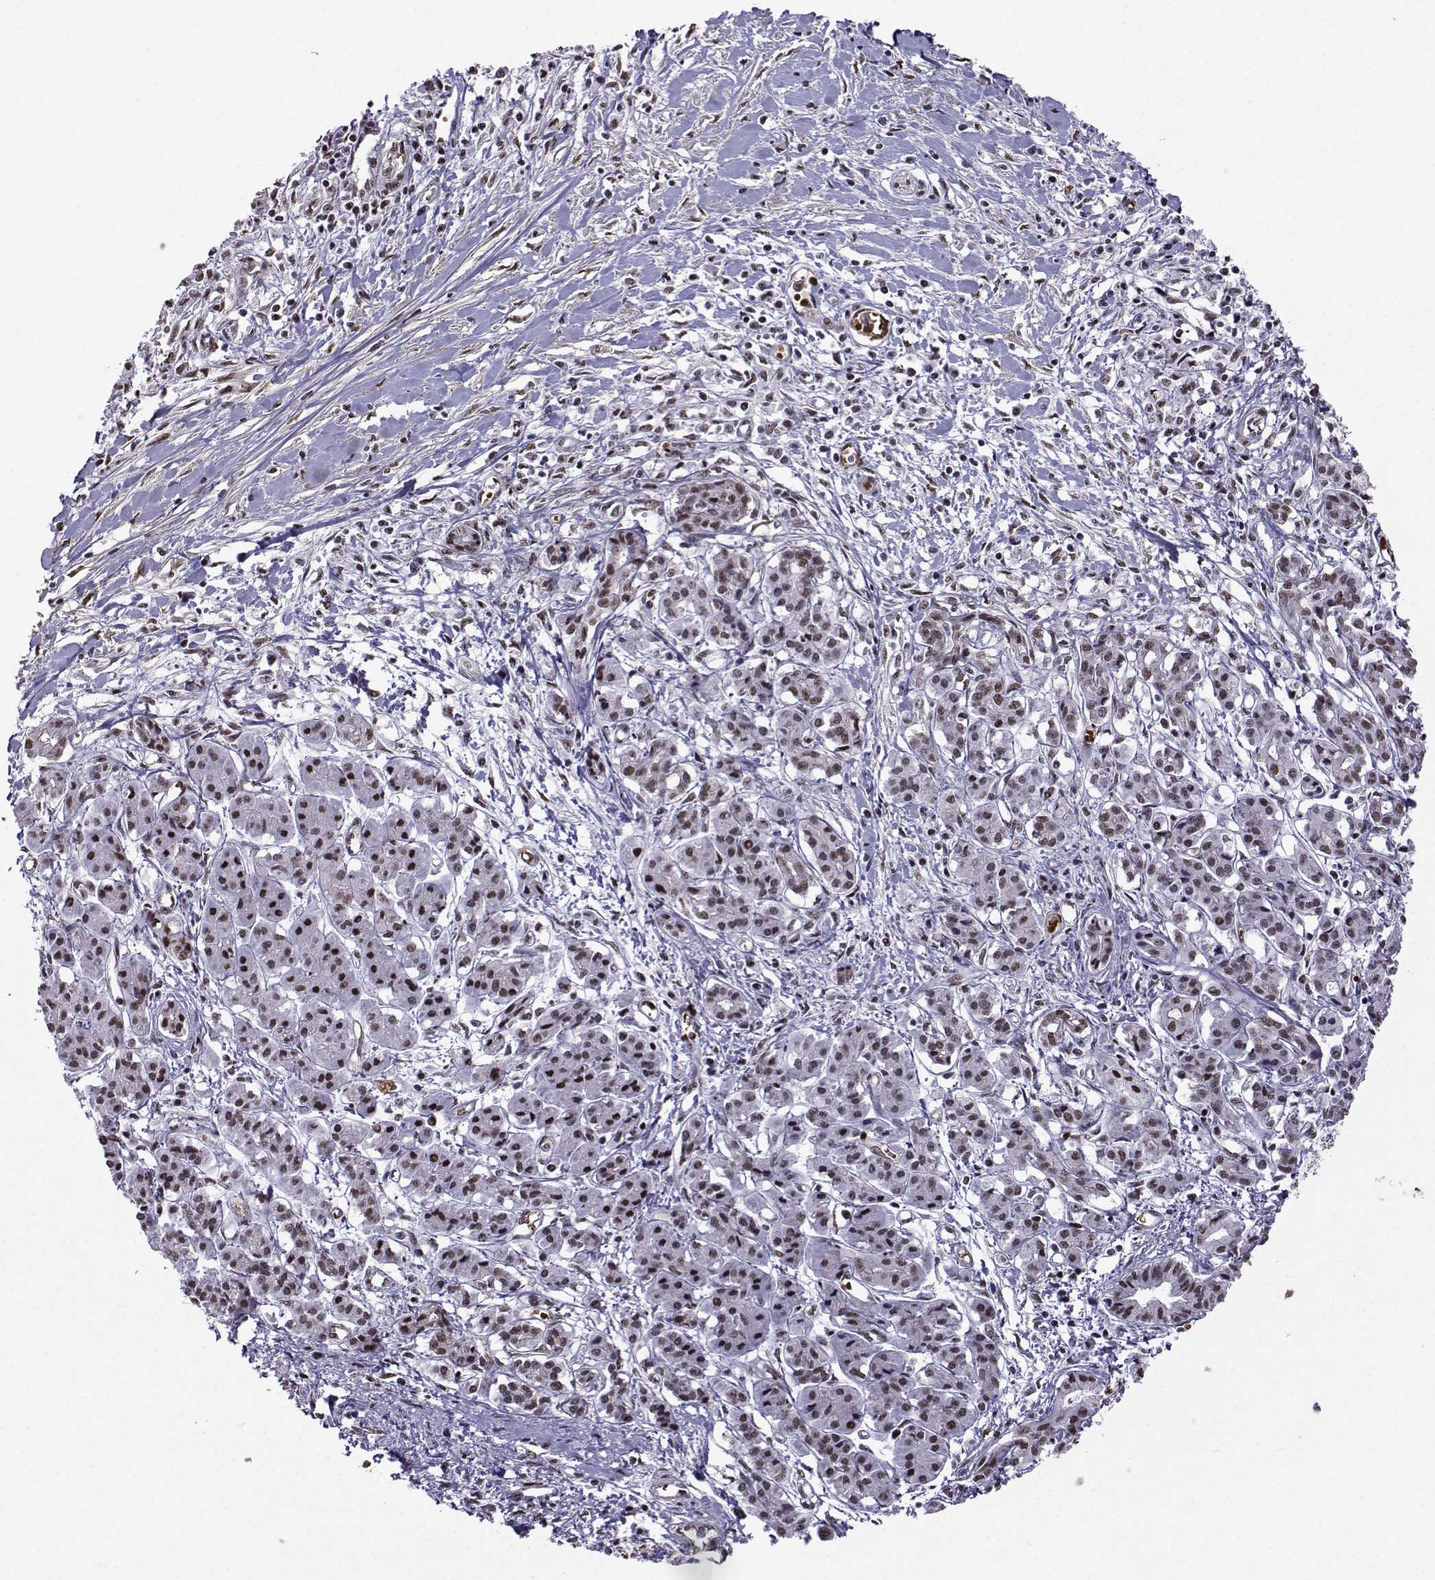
{"staining": {"intensity": "weak", "quantity": ">75%", "location": "nuclear"}, "tissue": "pancreatic cancer", "cell_type": "Tumor cells", "image_type": "cancer", "snomed": [{"axis": "morphology", "description": "Adenocarcinoma, NOS"}, {"axis": "topography", "description": "Pancreas"}], "caption": "Immunohistochemistry photomicrograph of neoplastic tissue: human pancreatic cancer stained using immunohistochemistry (IHC) shows low levels of weak protein expression localized specifically in the nuclear of tumor cells, appearing as a nuclear brown color.", "gene": "CCNK", "patient": {"sex": "male", "age": 48}}